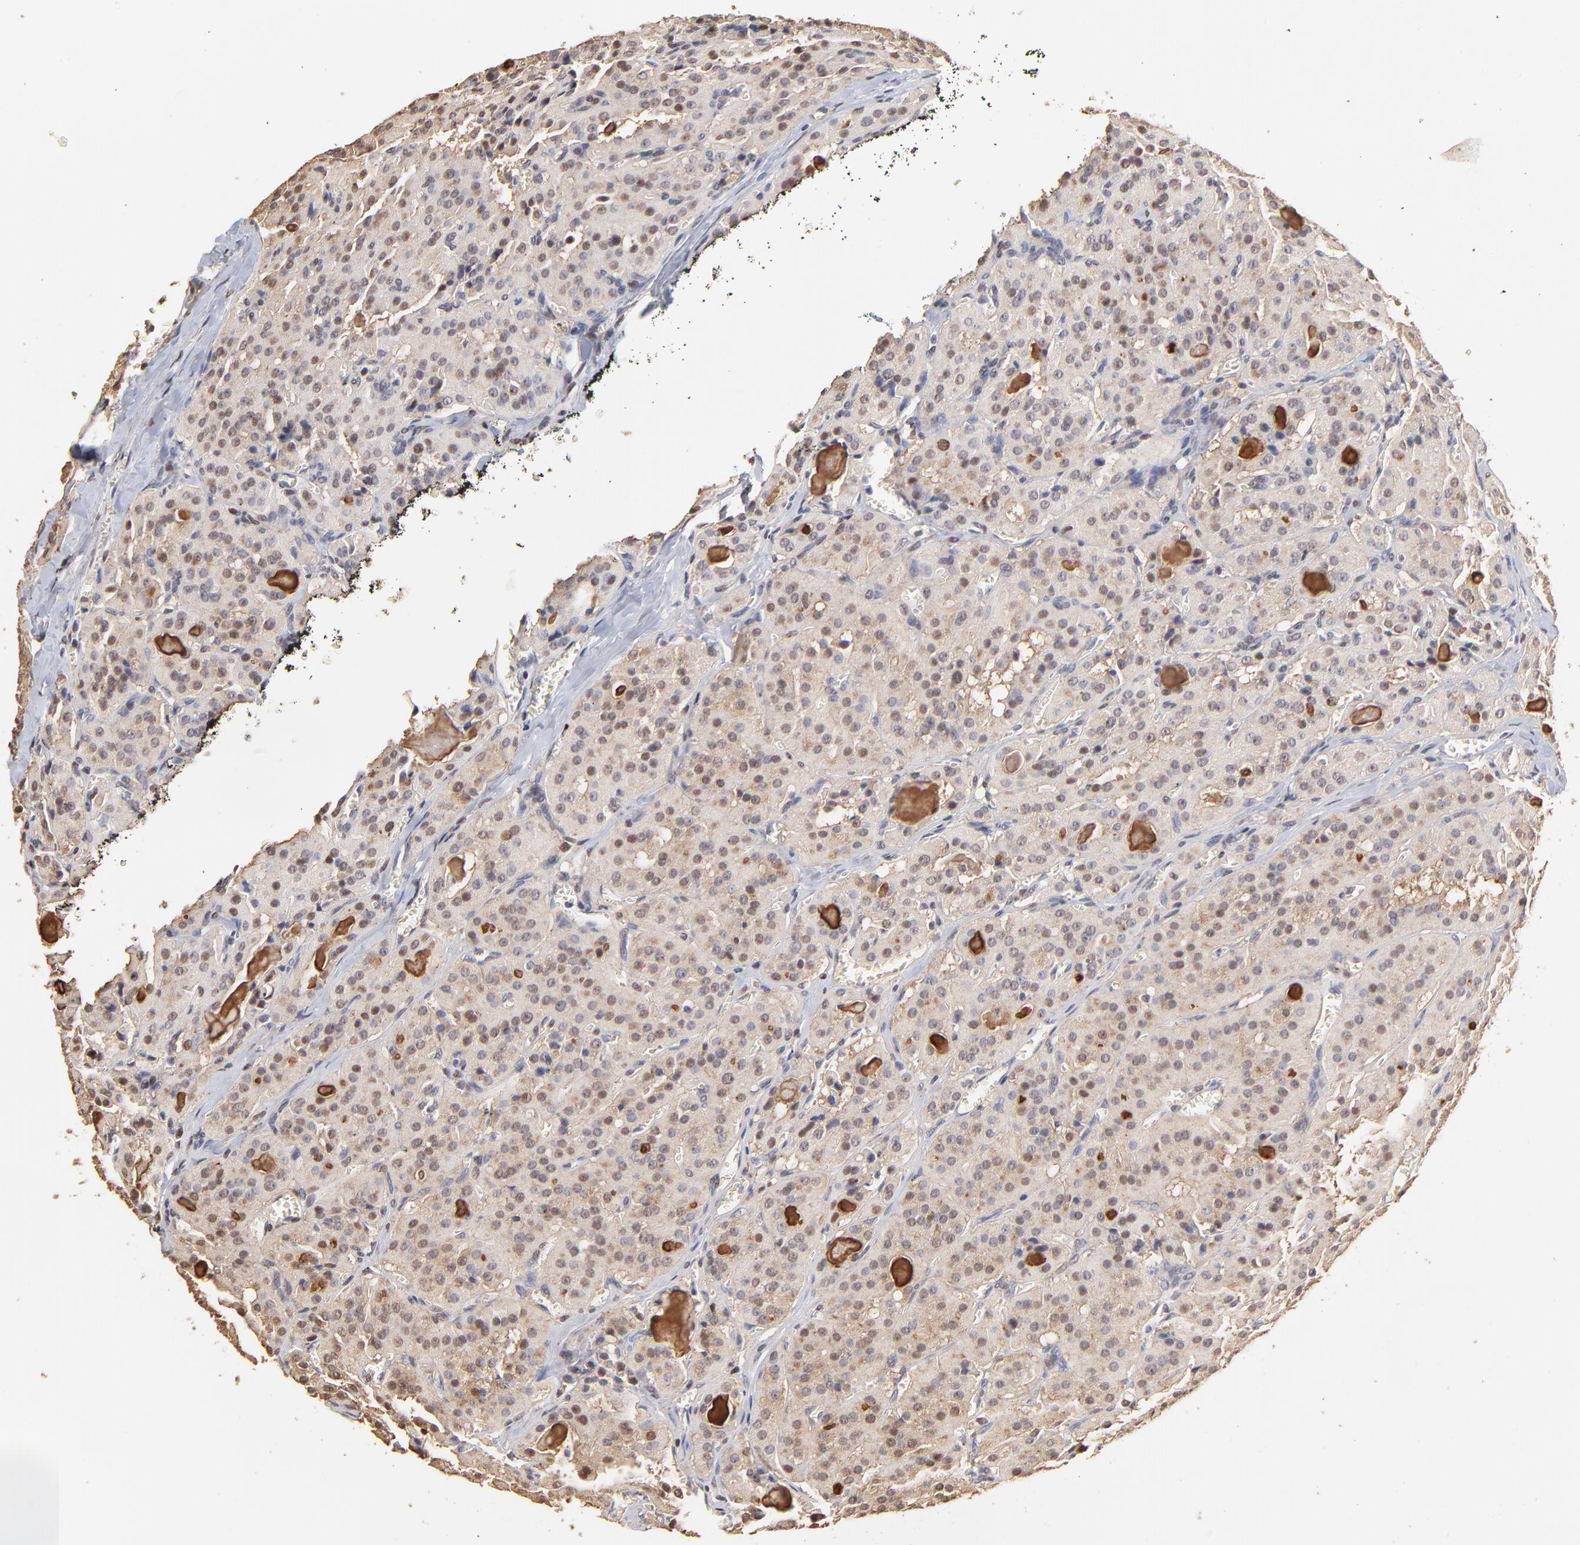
{"staining": {"intensity": "weak", "quantity": "25%-75%", "location": "nuclear"}, "tissue": "thyroid cancer", "cell_type": "Tumor cells", "image_type": "cancer", "snomed": [{"axis": "morphology", "description": "Carcinoma, NOS"}, {"axis": "topography", "description": "Thyroid gland"}], "caption": "DAB immunohistochemical staining of thyroid cancer (carcinoma) shows weak nuclear protein expression in about 25%-75% of tumor cells.", "gene": "BIRC5", "patient": {"sex": "male", "age": 76}}